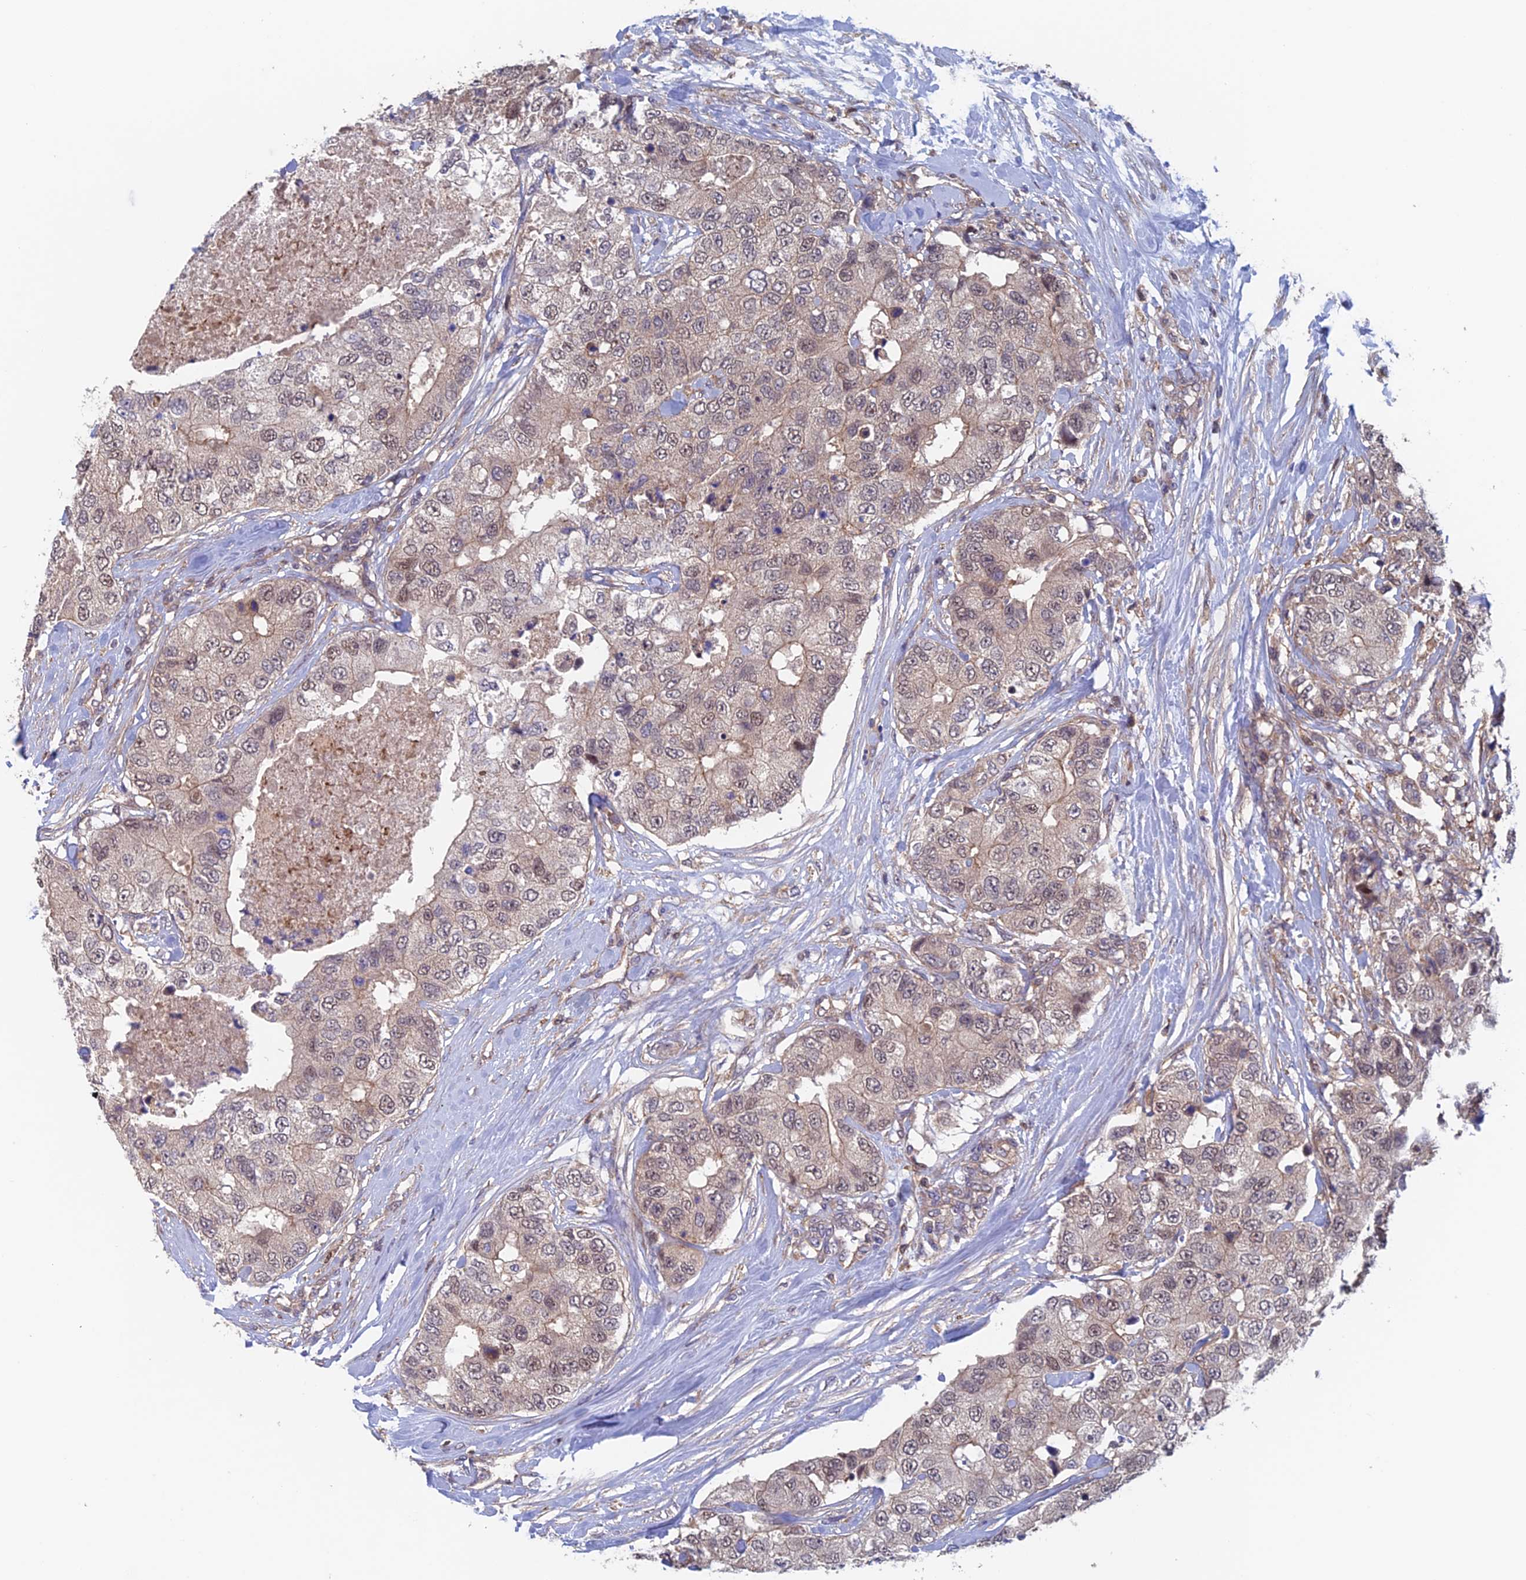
{"staining": {"intensity": "weak", "quantity": ">75%", "location": "cytoplasmic/membranous,nuclear"}, "tissue": "breast cancer", "cell_type": "Tumor cells", "image_type": "cancer", "snomed": [{"axis": "morphology", "description": "Duct carcinoma"}, {"axis": "topography", "description": "Breast"}], "caption": "IHC micrograph of neoplastic tissue: human breast cancer (infiltrating ductal carcinoma) stained using immunohistochemistry (IHC) reveals low levels of weak protein expression localized specifically in the cytoplasmic/membranous and nuclear of tumor cells, appearing as a cytoplasmic/membranous and nuclear brown color.", "gene": "NUDT16L1", "patient": {"sex": "female", "age": 62}}